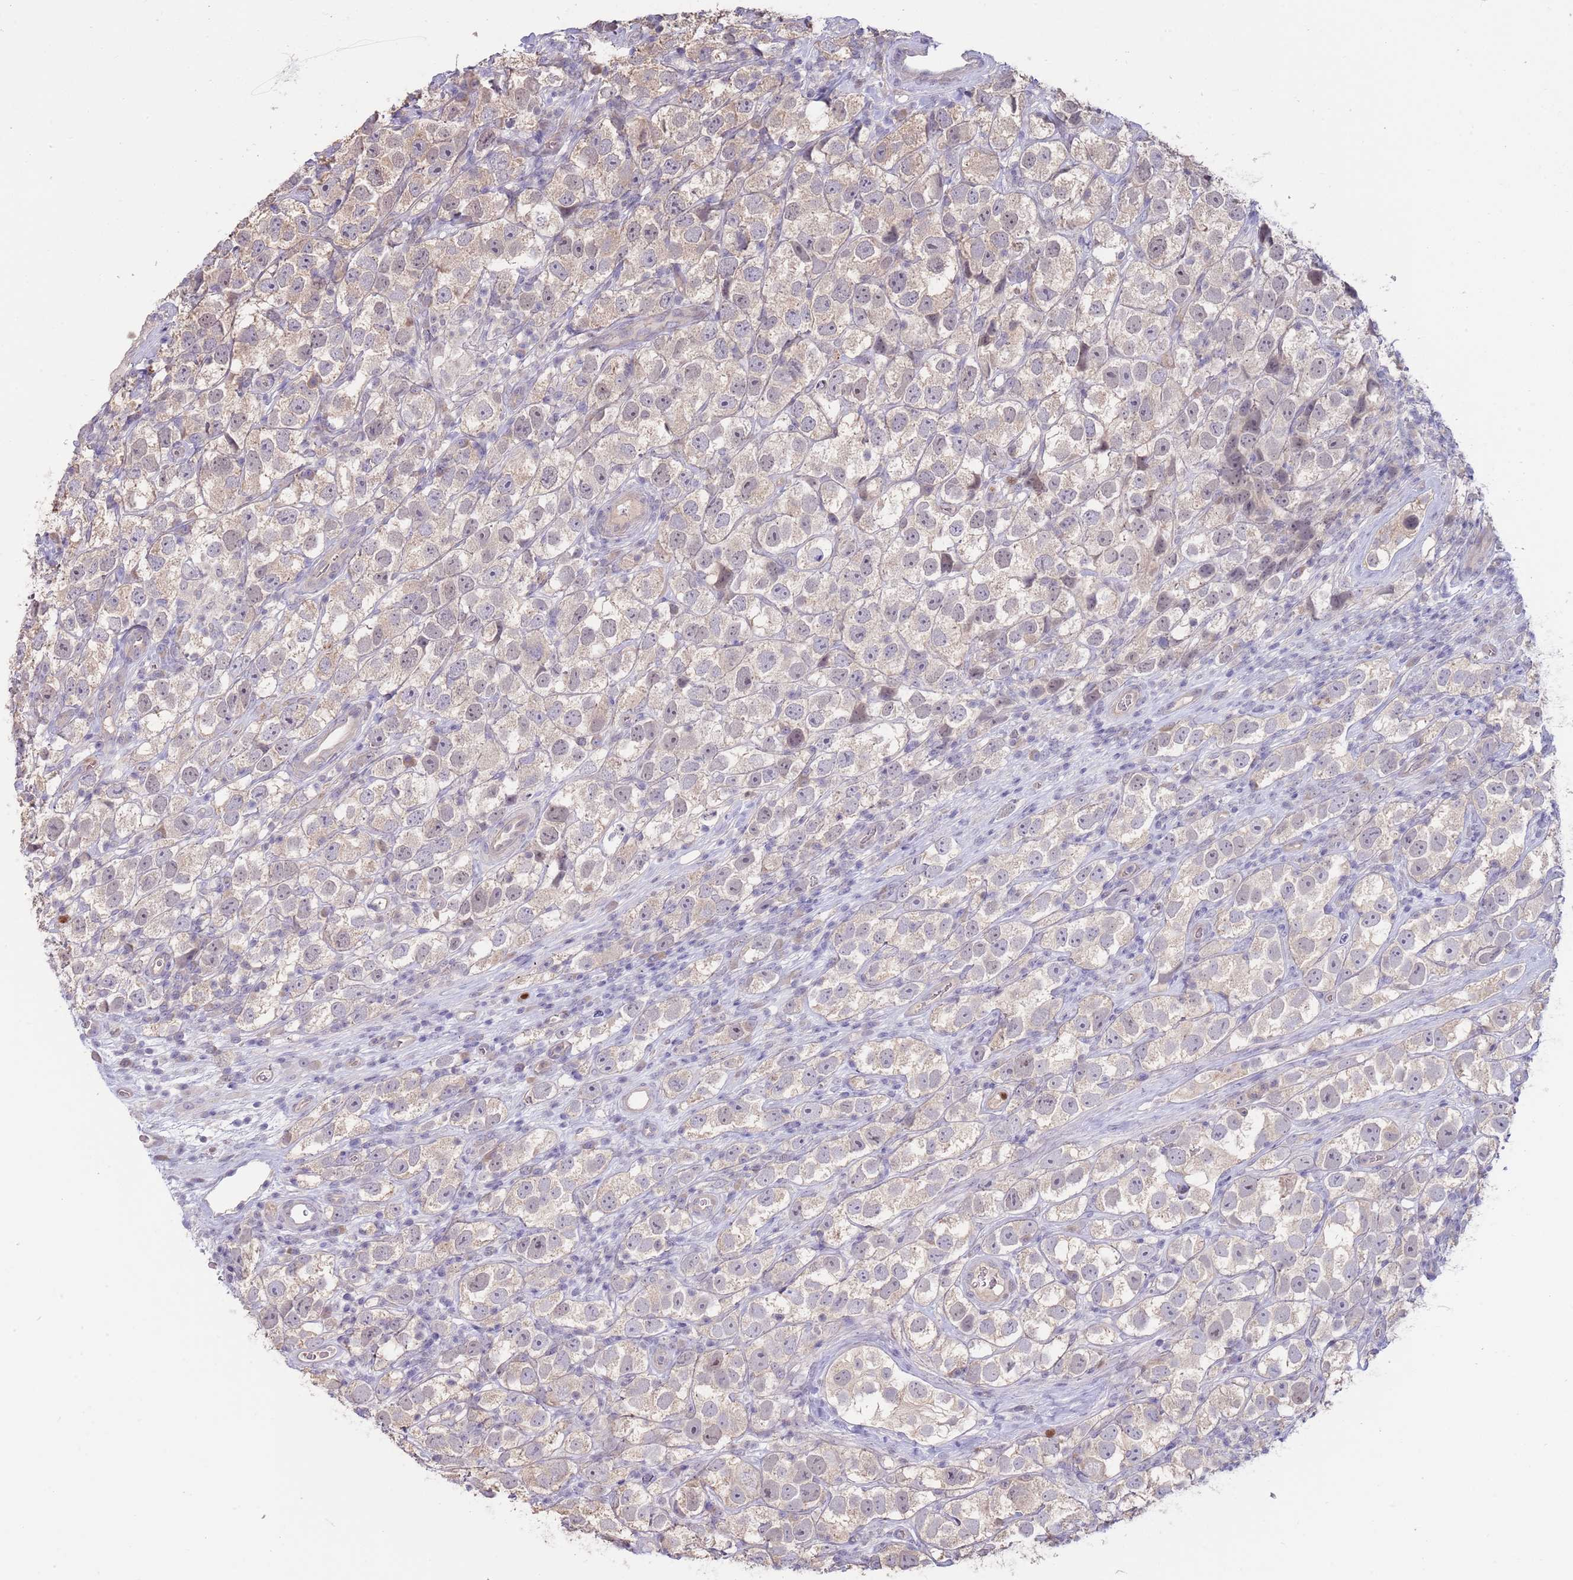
{"staining": {"intensity": "negative", "quantity": "none", "location": "none"}, "tissue": "testis cancer", "cell_type": "Tumor cells", "image_type": "cancer", "snomed": [{"axis": "morphology", "description": "Seminoma, NOS"}, {"axis": "topography", "description": "Testis"}], "caption": "The IHC image has no significant staining in tumor cells of testis cancer (seminoma) tissue.", "gene": "PIMREG", "patient": {"sex": "male", "age": 26}}